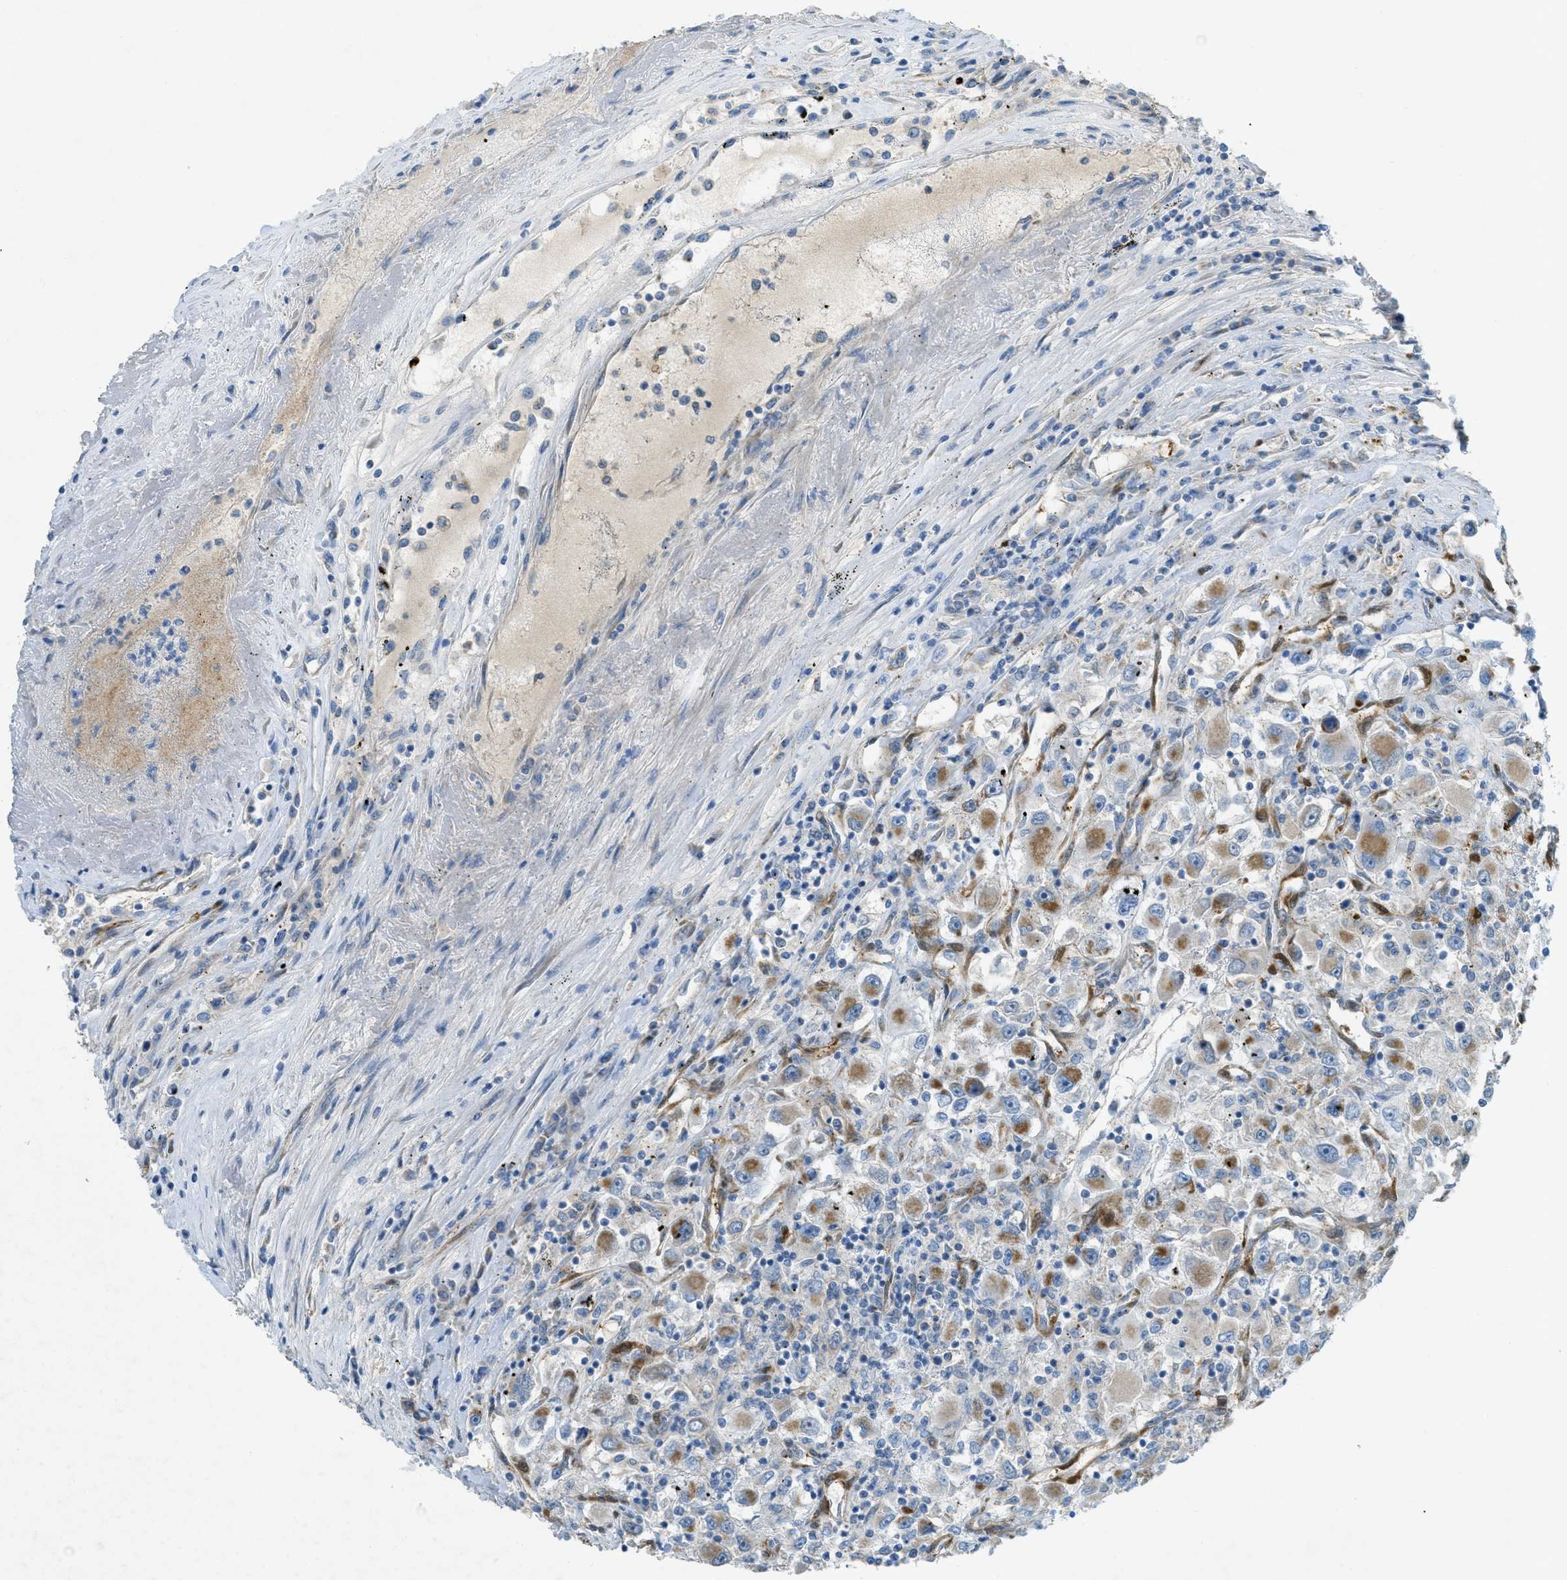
{"staining": {"intensity": "moderate", "quantity": "<25%", "location": "cytoplasmic/membranous"}, "tissue": "renal cancer", "cell_type": "Tumor cells", "image_type": "cancer", "snomed": [{"axis": "morphology", "description": "Adenocarcinoma, NOS"}, {"axis": "topography", "description": "Kidney"}], "caption": "This is a histology image of immunohistochemistry staining of adenocarcinoma (renal), which shows moderate expression in the cytoplasmic/membranous of tumor cells.", "gene": "CYGB", "patient": {"sex": "female", "age": 52}}